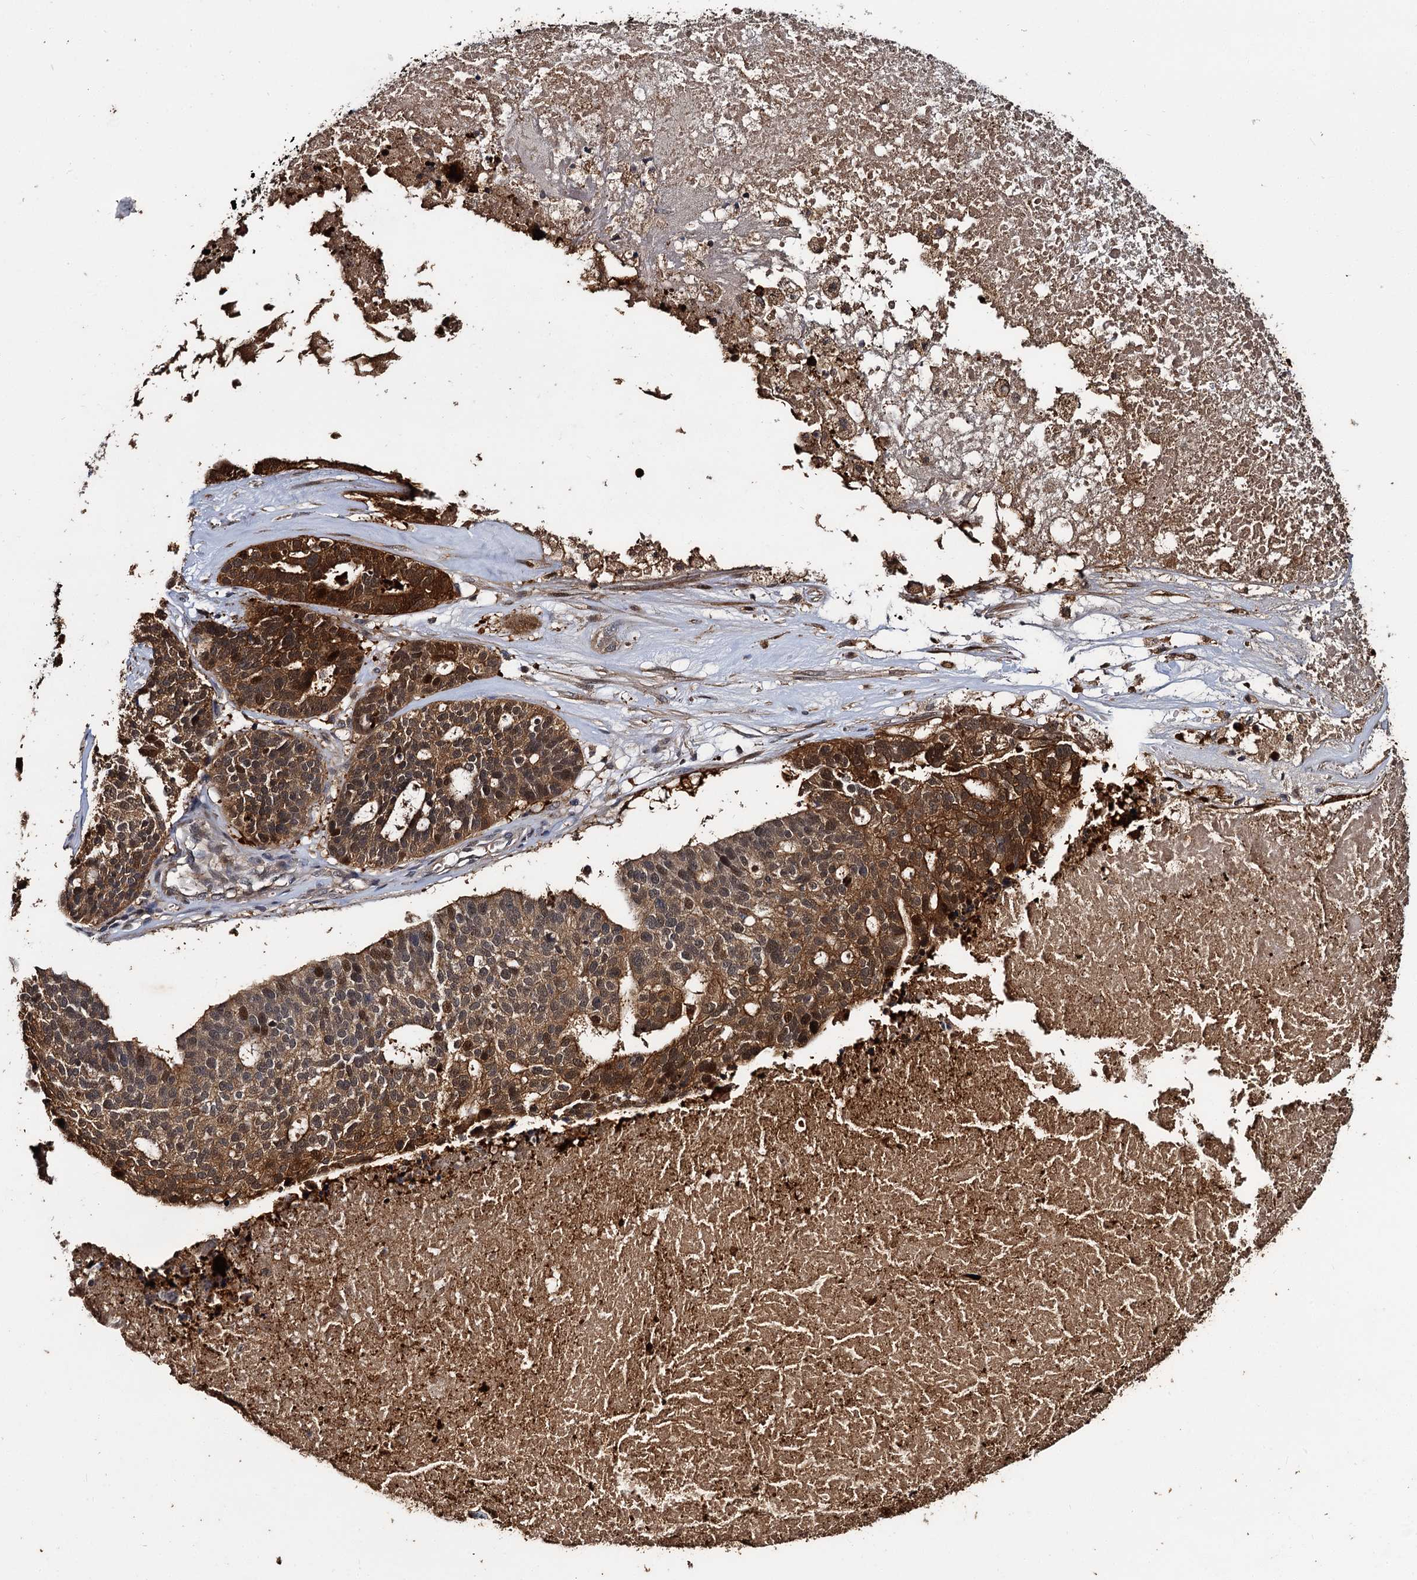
{"staining": {"intensity": "moderate", "quantity": ">75%", "location": "cytoplasmic/membranous,nuclear"}, "tissue": "ovarian cancer", "cell_type": "Tumor cells", "image_type": "cancer", "snomed": [{"axis": "morphology", "description": "Cystadenocarcinoma, serous, NOS"}, {"axis": "topography", "description": "Ovary"}], "caption": "This image reveals immunohistochemistry (IHC) staining of human ovarian cancer, with medium moderate cytoplasmic/membranous and nuclear staining in approximately >75% of tumor cells.", "gene": "SLC46A3", "patient": {"sex": "female", "age": 59}}